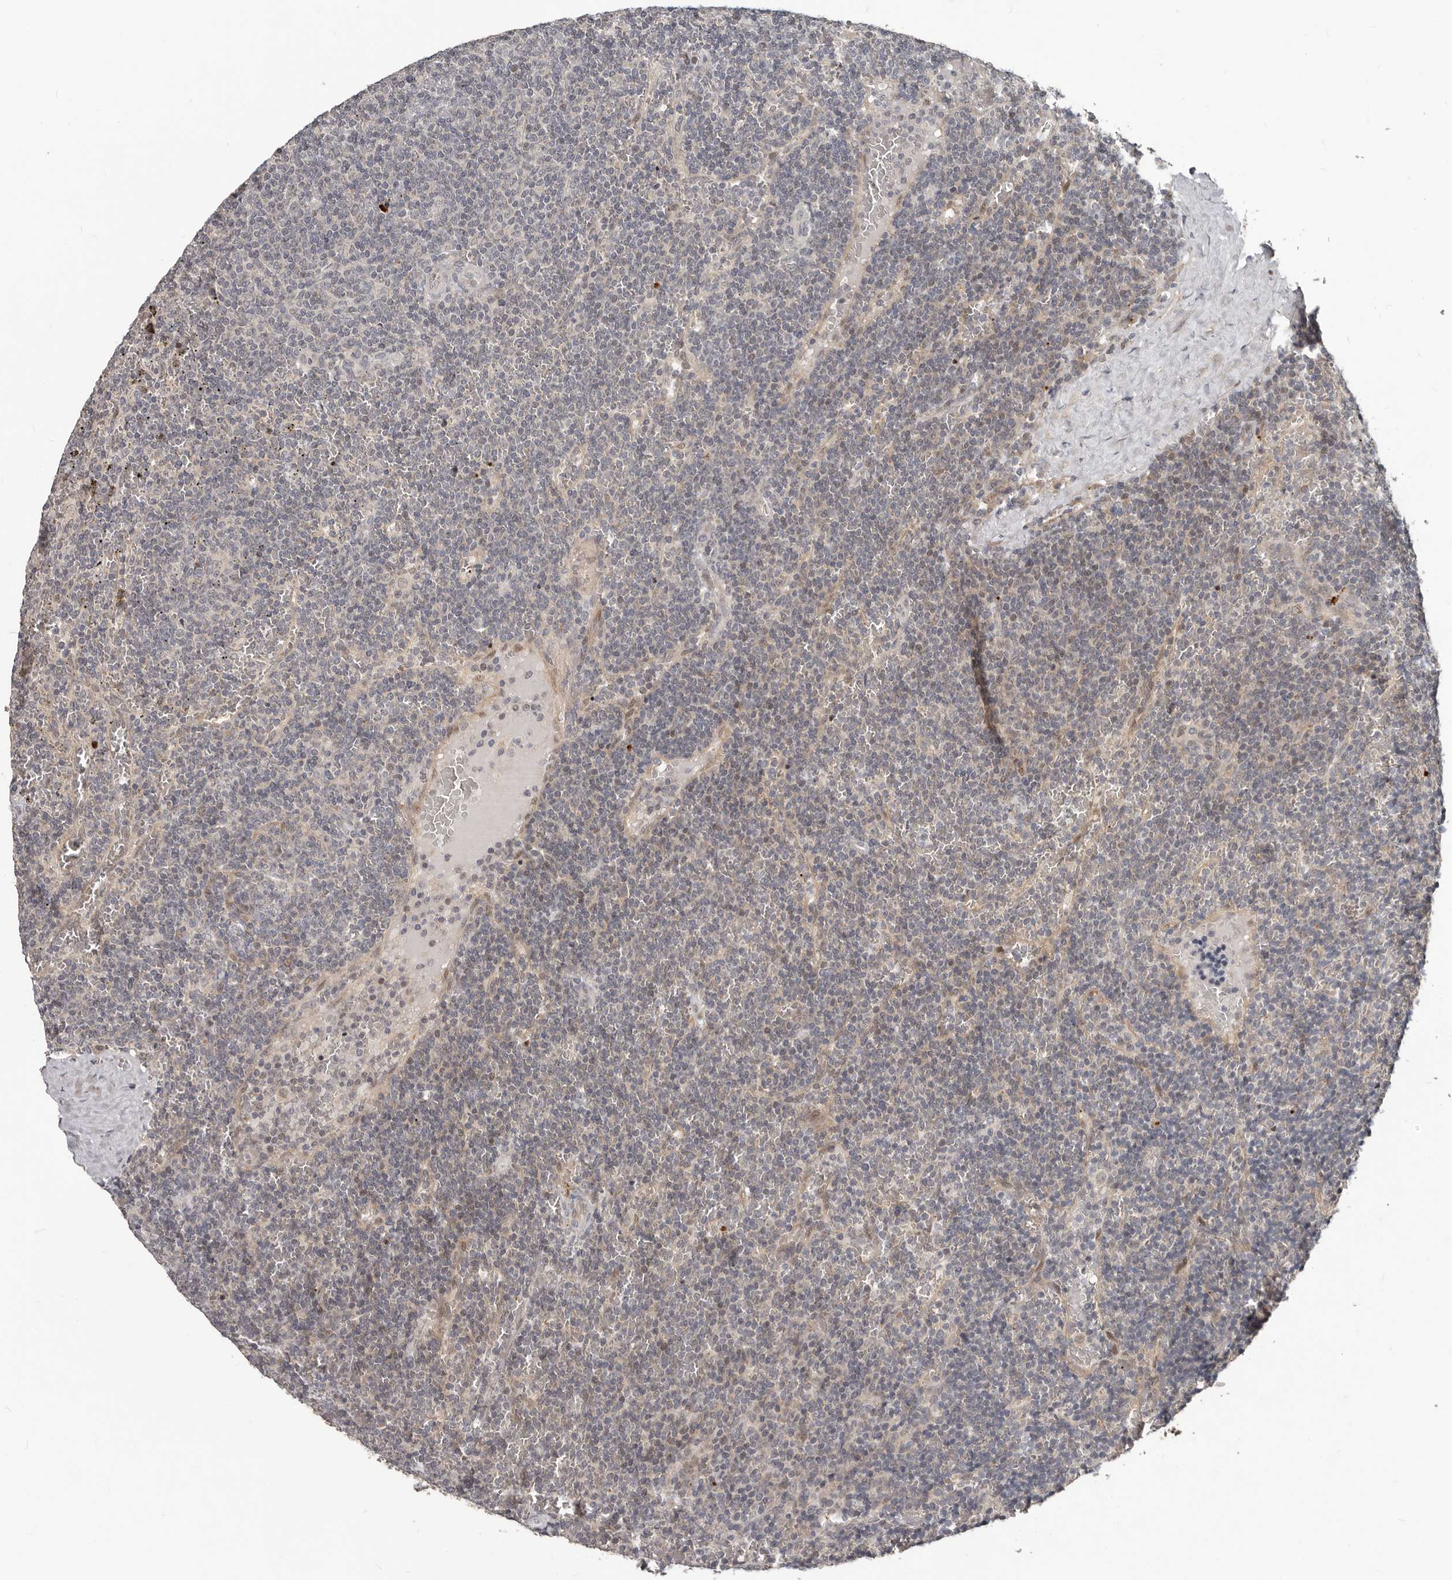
{"staining": {"intensity": "negative", "quantity": "none", "location": "none"}, "tissue": "lymphoma", "cell_type": "Tumor cells", "image_type": "cancer", "snomed": [{"axis": "morphology", "description": "Malignant lymphoma, non-Hodgkin's type, Low grade"}, {"axis": "topography", "description": "Spleen"}], "caption": "Tumor cells are negative for brown protein staining in low-grade malignant lymphoma, non-Hodgkin's type. (DAB (3,3'-diaminobenzidine) immunohistochemistry, high magnification).", "gene": "APOL6", "patient": {"sex": "female", "age": 50}}